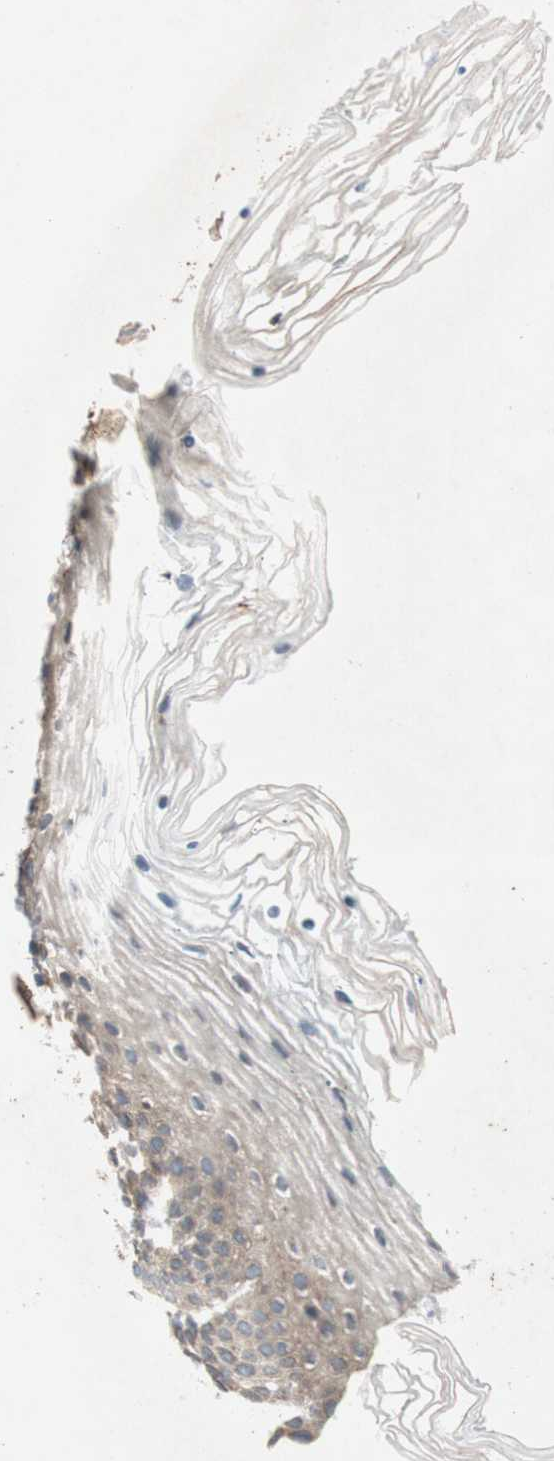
{"staining": {"intensity": "weak", "quantity": "25%-75%", "location": "cytoplasmic/membranous"}, "tissue": "vagina", "cell_type": "Squamous epithelial cells", "image_type": "normal", "snomed": [{"axis": "morphology", "description": "Normal tissue, NOS"}, {"axis": "topography", "description": "Vagina"}], "caption": "Approximately 25%-75% of squamous epithelial cells in unremarkable vagina show weak cytoplasmic/membranous protein staining as visualized by brown immunohistochemical staining.", "gene": "SOCS2", "patient": {"sex": "female", "age": 32}}